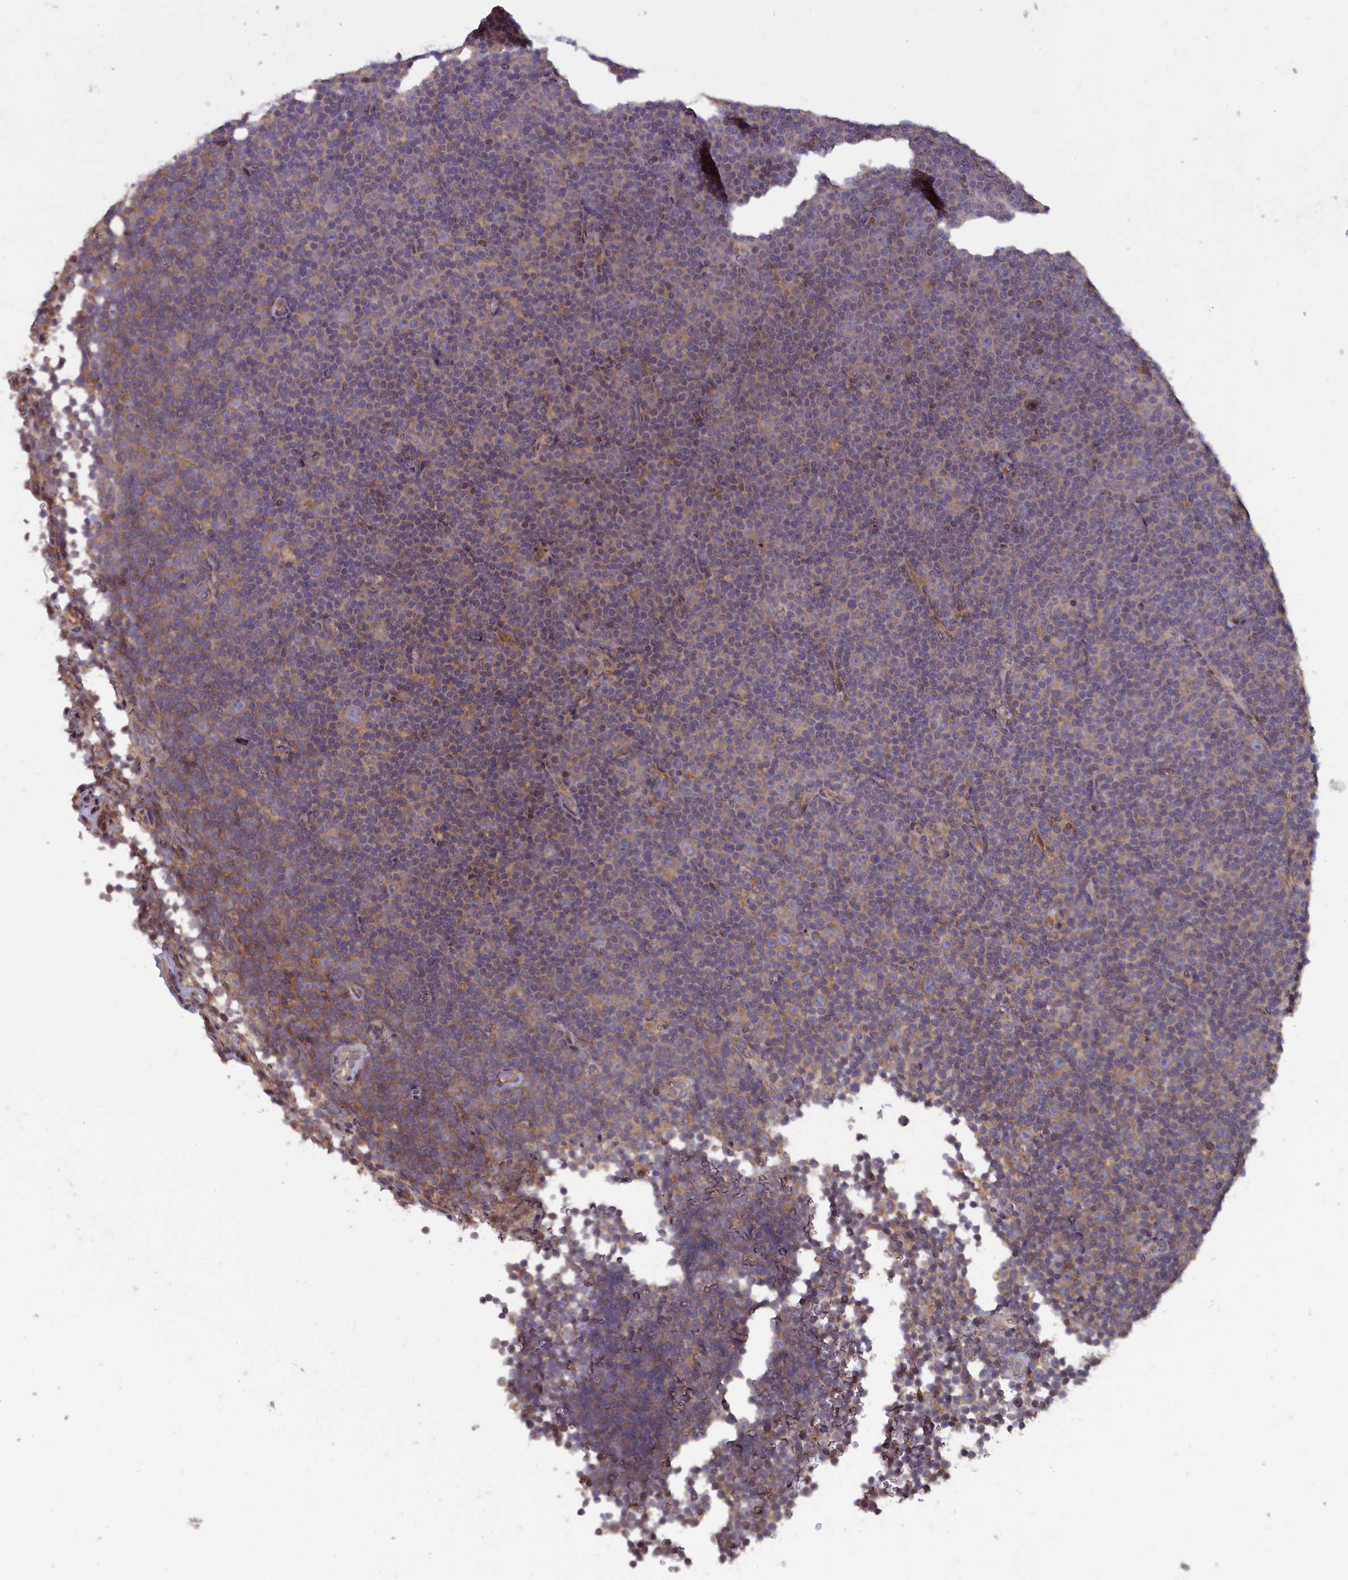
{"staining": {"intensity": "moderate", "quantity": "<25%", "location": "cytoplasmic/membranous"}, "tissue": "lymphoma", "cell_type": "Tumor cells", "image_type": "cancer", "snomed": [{"axis": "morphology", "description": "Malignant lymphoma, non-Hodgkin's type, Low grade"}, {"axis": "topography", "description": "Lymph node"}], "caption": "A low amount of moderate cytoplasmic/membranous positivity is appreciated in approximately <25% of tumor cells in low-grade malignant lymphoma, non-Hodgkin's type tissue. The protein of interest is stained brown, and the nuclei are stained in blue (DAB (3,3'-diaminobenzidine) IHC with brightfield microscopy, high magnification).", "gene": "NUDT6", "patient": {"sex": "female", "age": 67}}